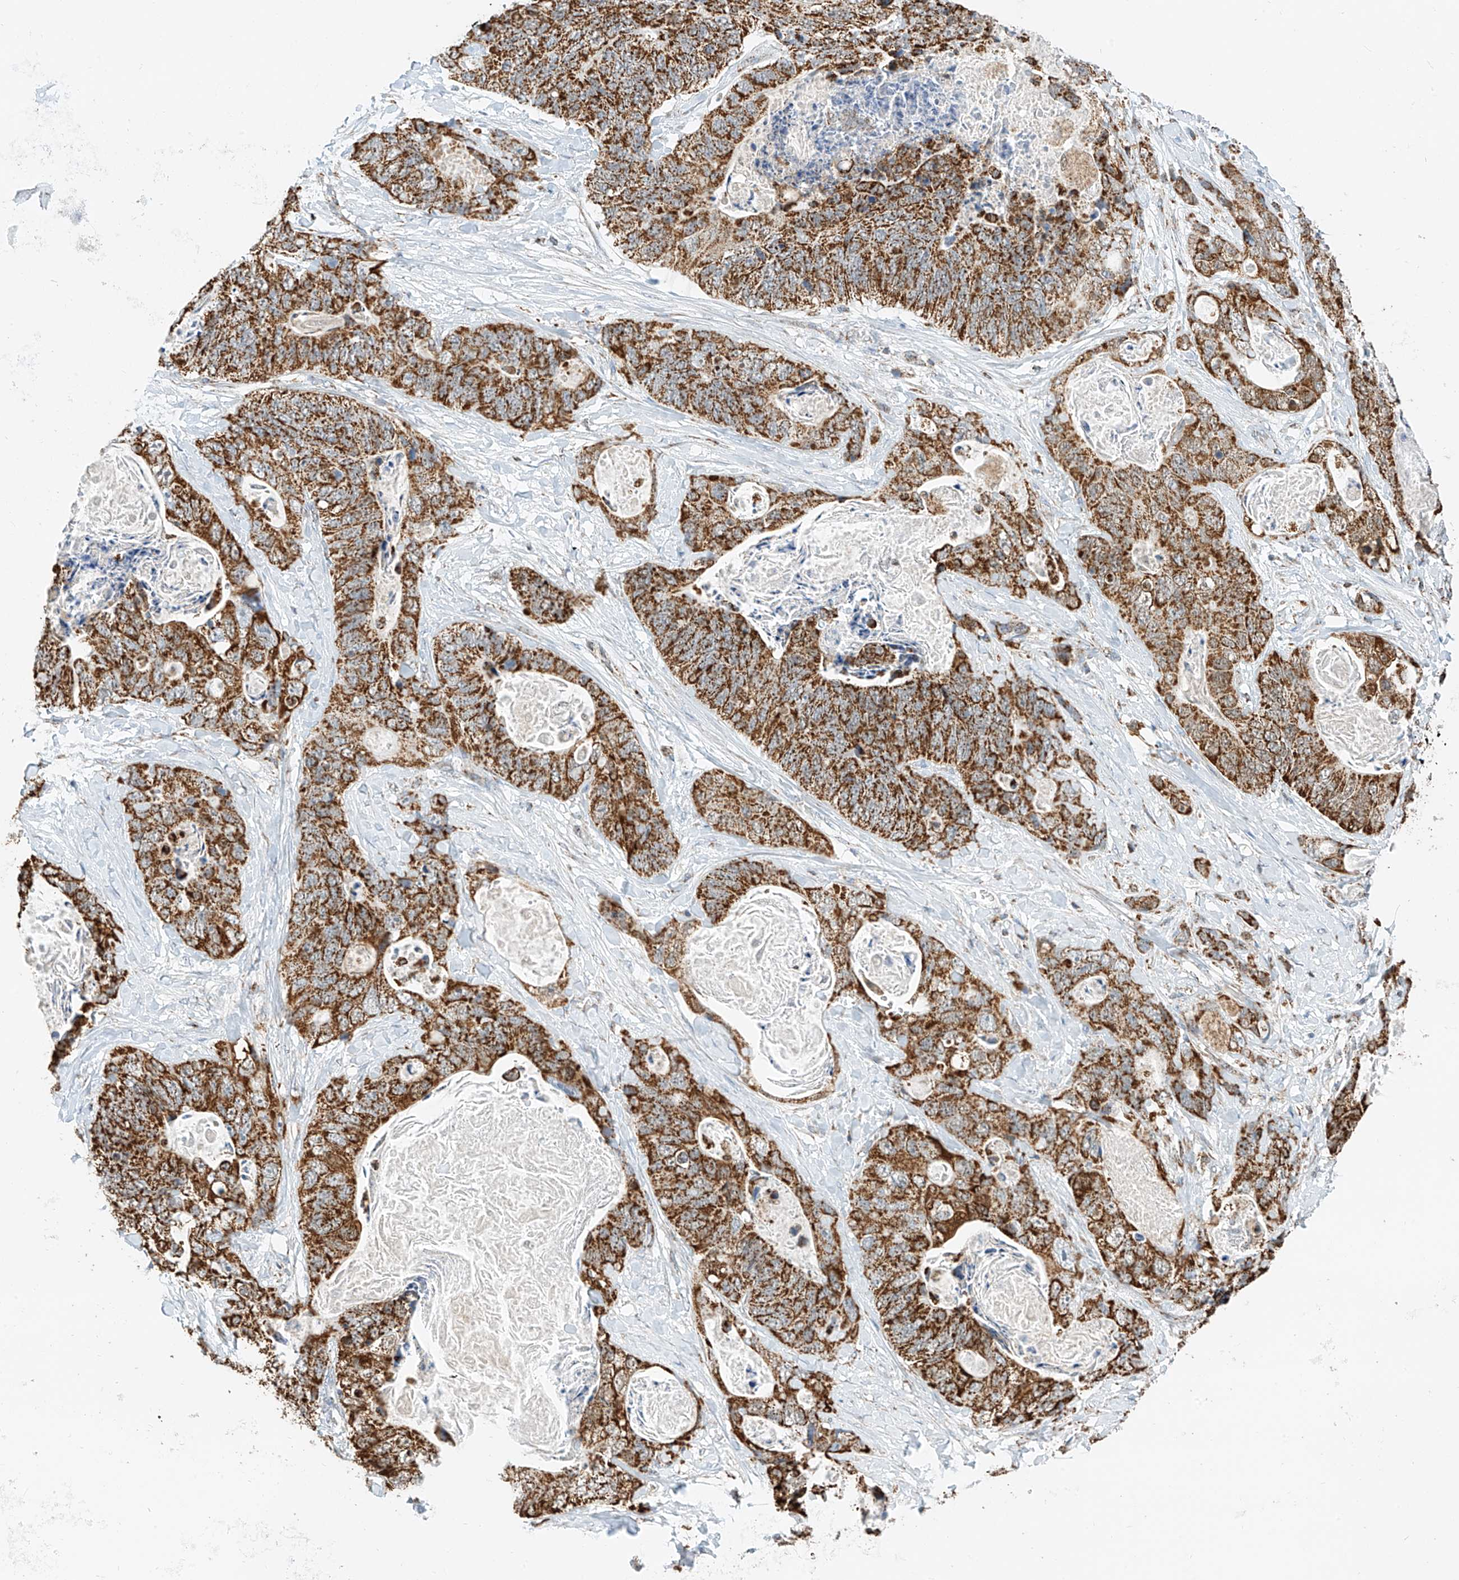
{"staining": {"intensity": "strong", "quantity": ">75%", "location": "cytoplasmic/membranous"}, "tissue": "stomach cancer", "cell_type": "Tumor cells", "image_type": "cancer", "snomed": [{"axis": "morphology", "description": "Adenocarcinoma, NOS"}, {"axis": "topography", "description": "Stomach"}], "caption": "Brown immunohistochemical staining in human stomach cancer reveals strong cytoplasmic/membranous staining in approximately >75% of tumor cells.", "gene": "PPA2", "patient": {"sex": "female", "age": 89}}